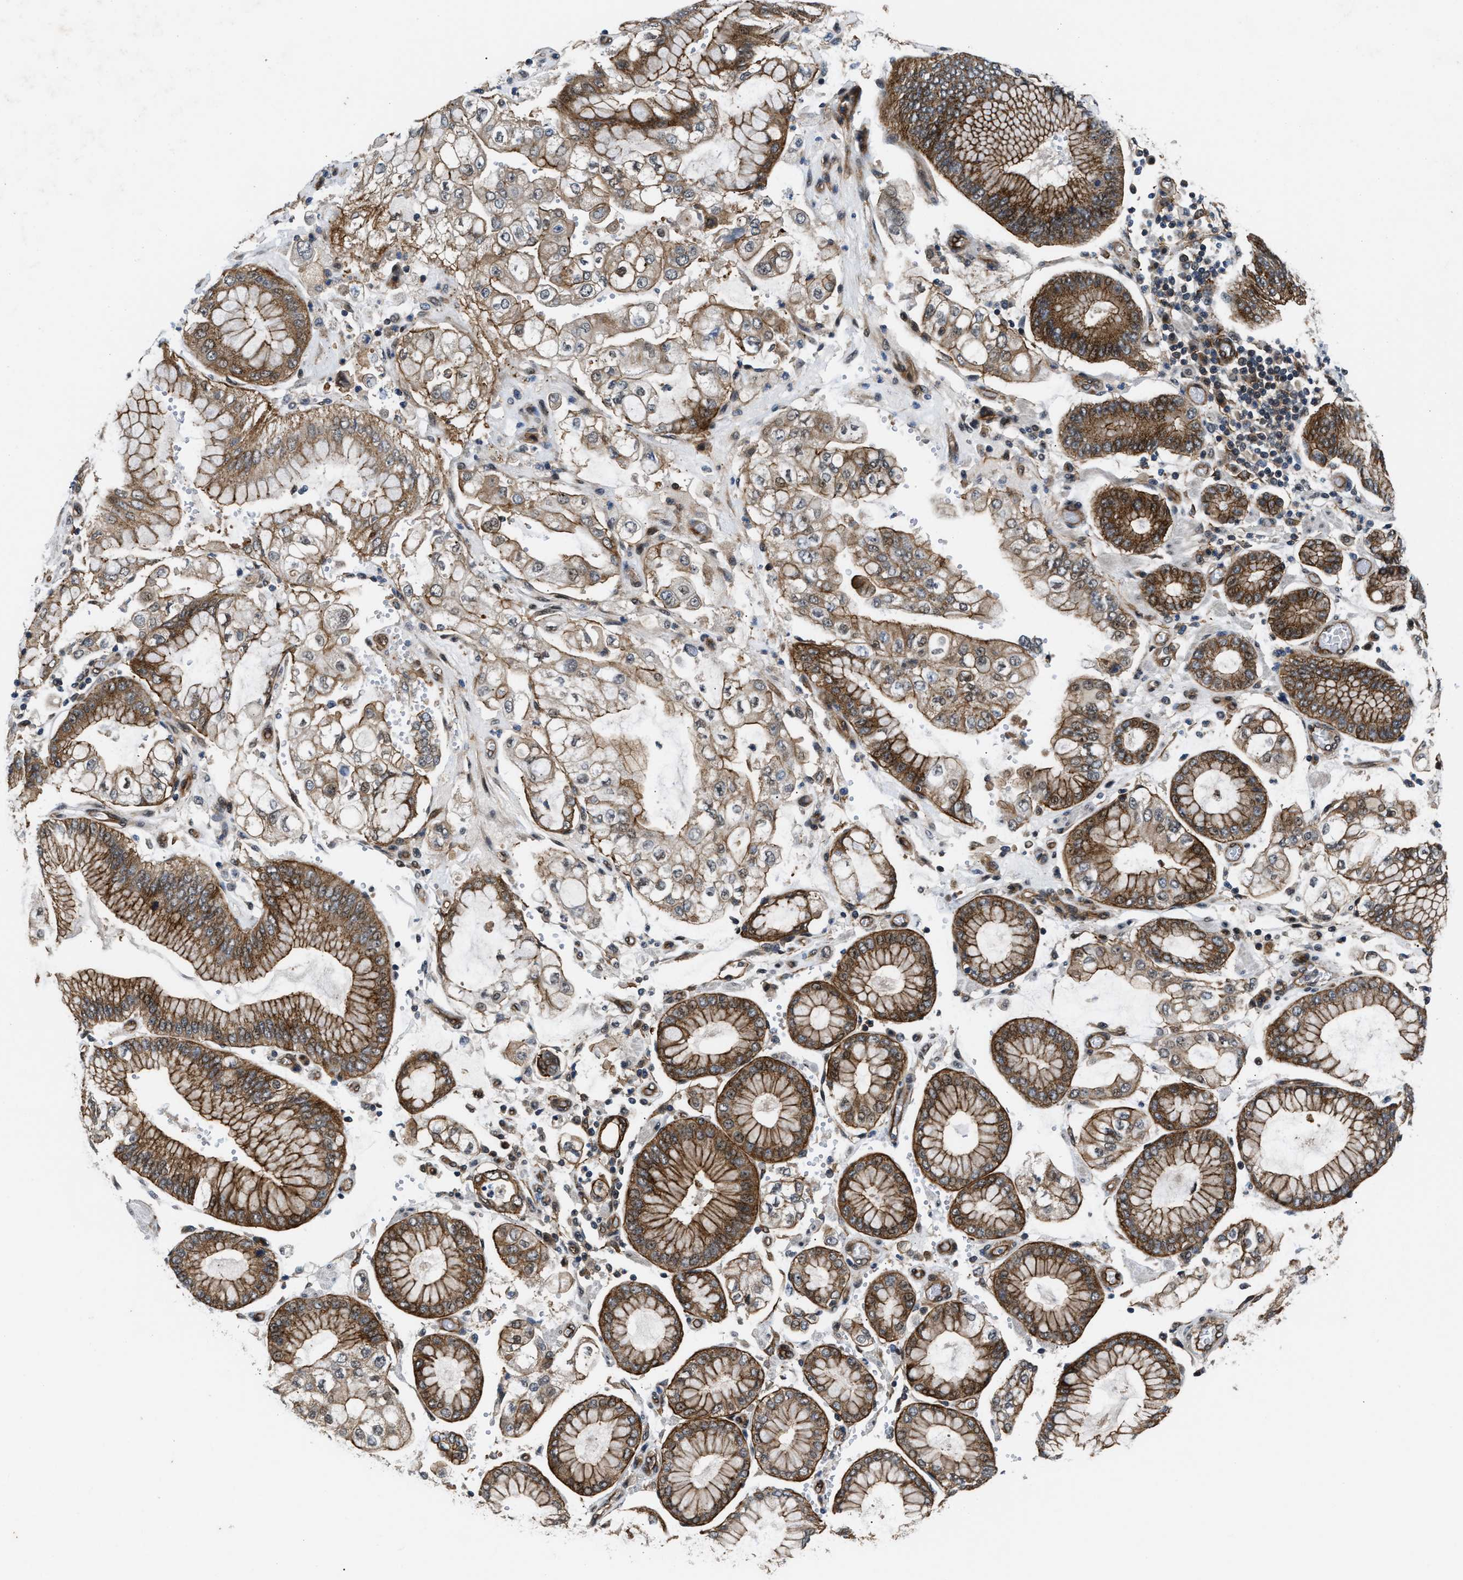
{"staining": {"intensity": "moderate", "quantity": ">75%", "location": "cytoplasmic/membranous"}, "tissue": "stomach cancer", "cell_type": "Tumor cells", "image_type": "cancer", "snomed": [{"axis": "morphology", "description": "Adenocarcinoma, NOS"}, {"axis": "topography", "description": "Stomach"}], "caption": "IHC staining of stomach cancer, which demonstrates medium levels of moderate cytoplasmic/membranous staining in approximately >75% of tumor cells indicating moderate cytoplasmic/membranous protein positivity. The staining was performed using DAB (brown) for protein detection and nuclei were counterstained in hematoxylin (blue).", "gene": "COPS2", "patient": {"sex": "male", "age": 76}}